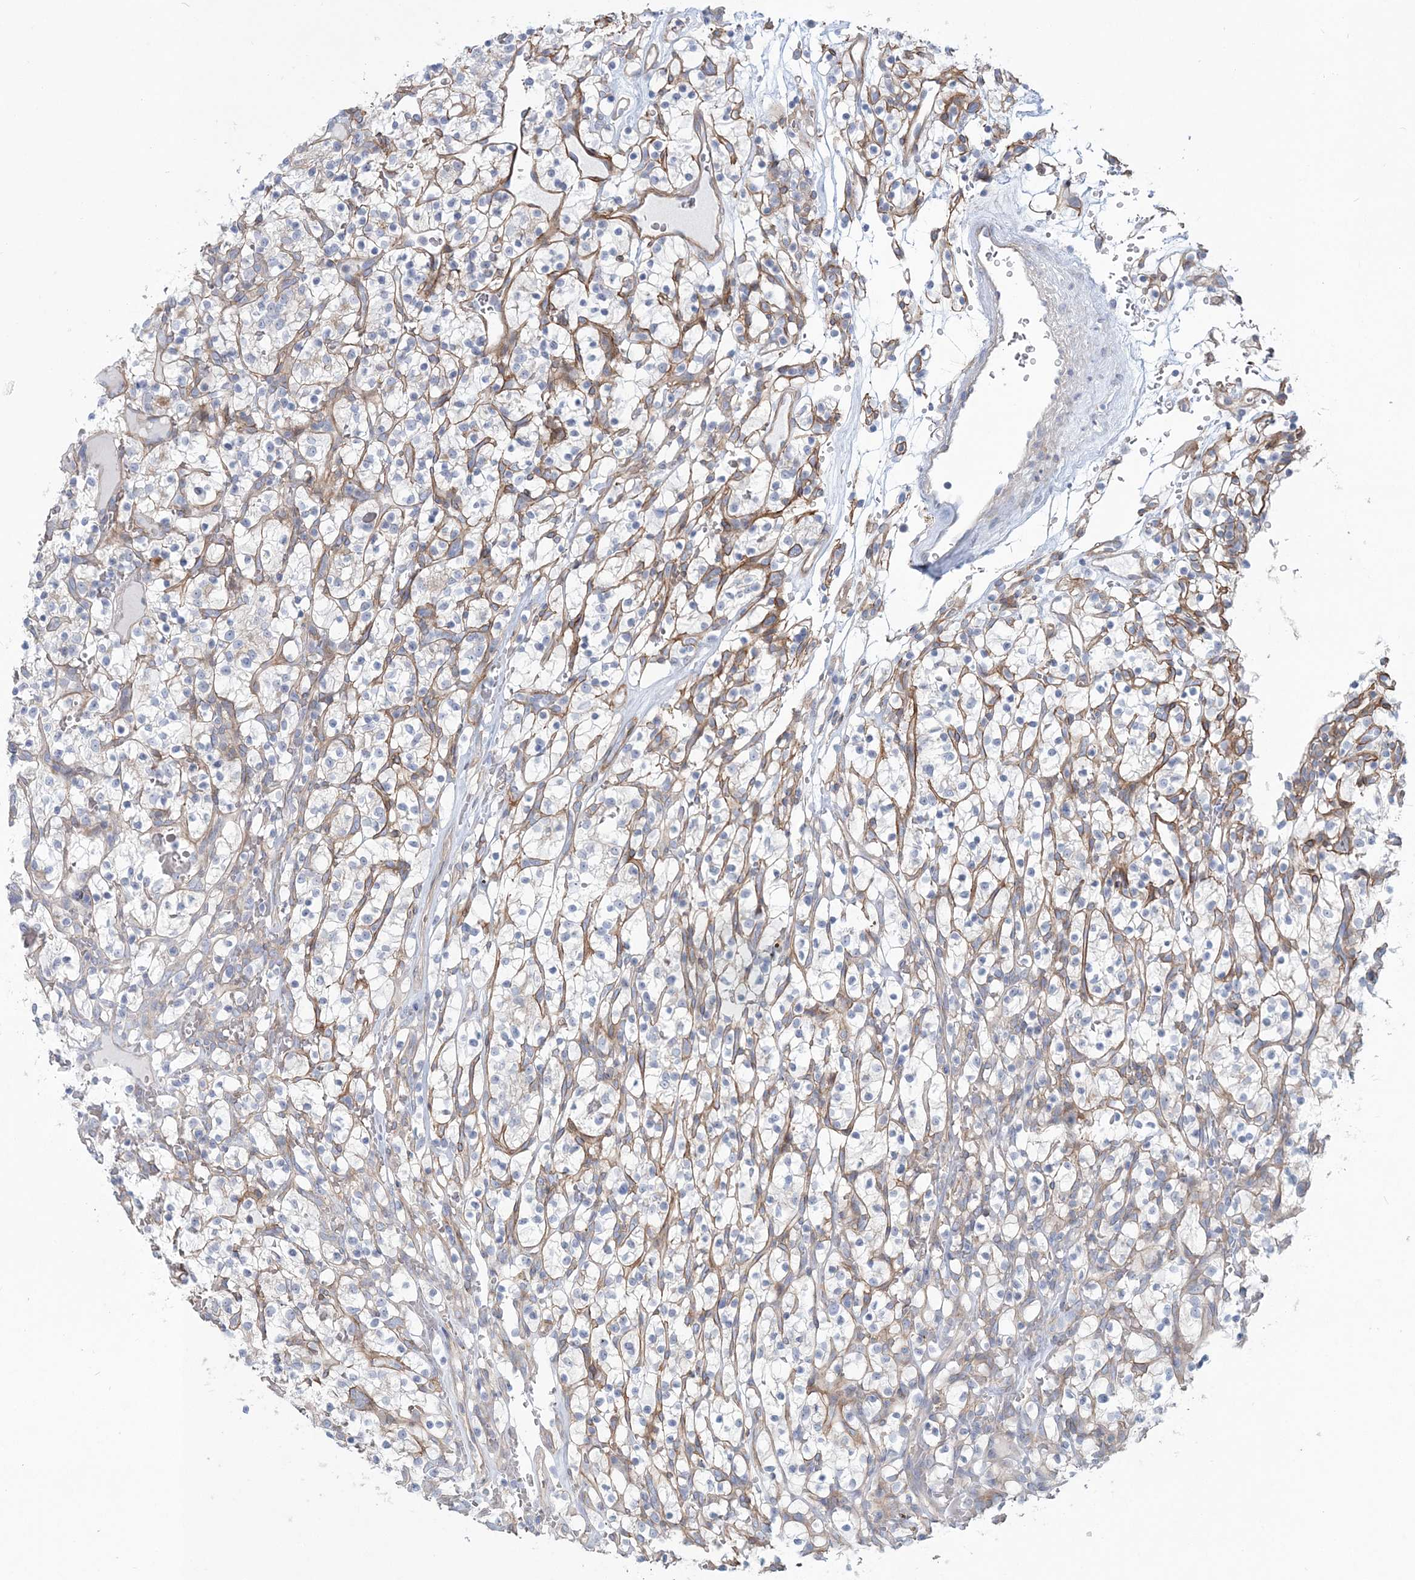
{"staining": {"intensity": "moderate", "quantity": "25%-75%", "location": "cytoplasmic/membranous"}, "tissue": "renal cancer", "cell_type": "Tumor cells", "image_type": "cancer", "snomed": [{"axis": "morphology", "description": "Adenocarcinoma, NOS"}, {"axis": "topography", "description": "Kidney"}], "caption": "A medium amount of moderate cytoplasmic/membranous expression is appreciated in approximately 25%-75% of tumor cells in adenocarcinoma (renal) tissue.", "gene": "ADGB", "patient": {"sex": "female", "age": 57}}